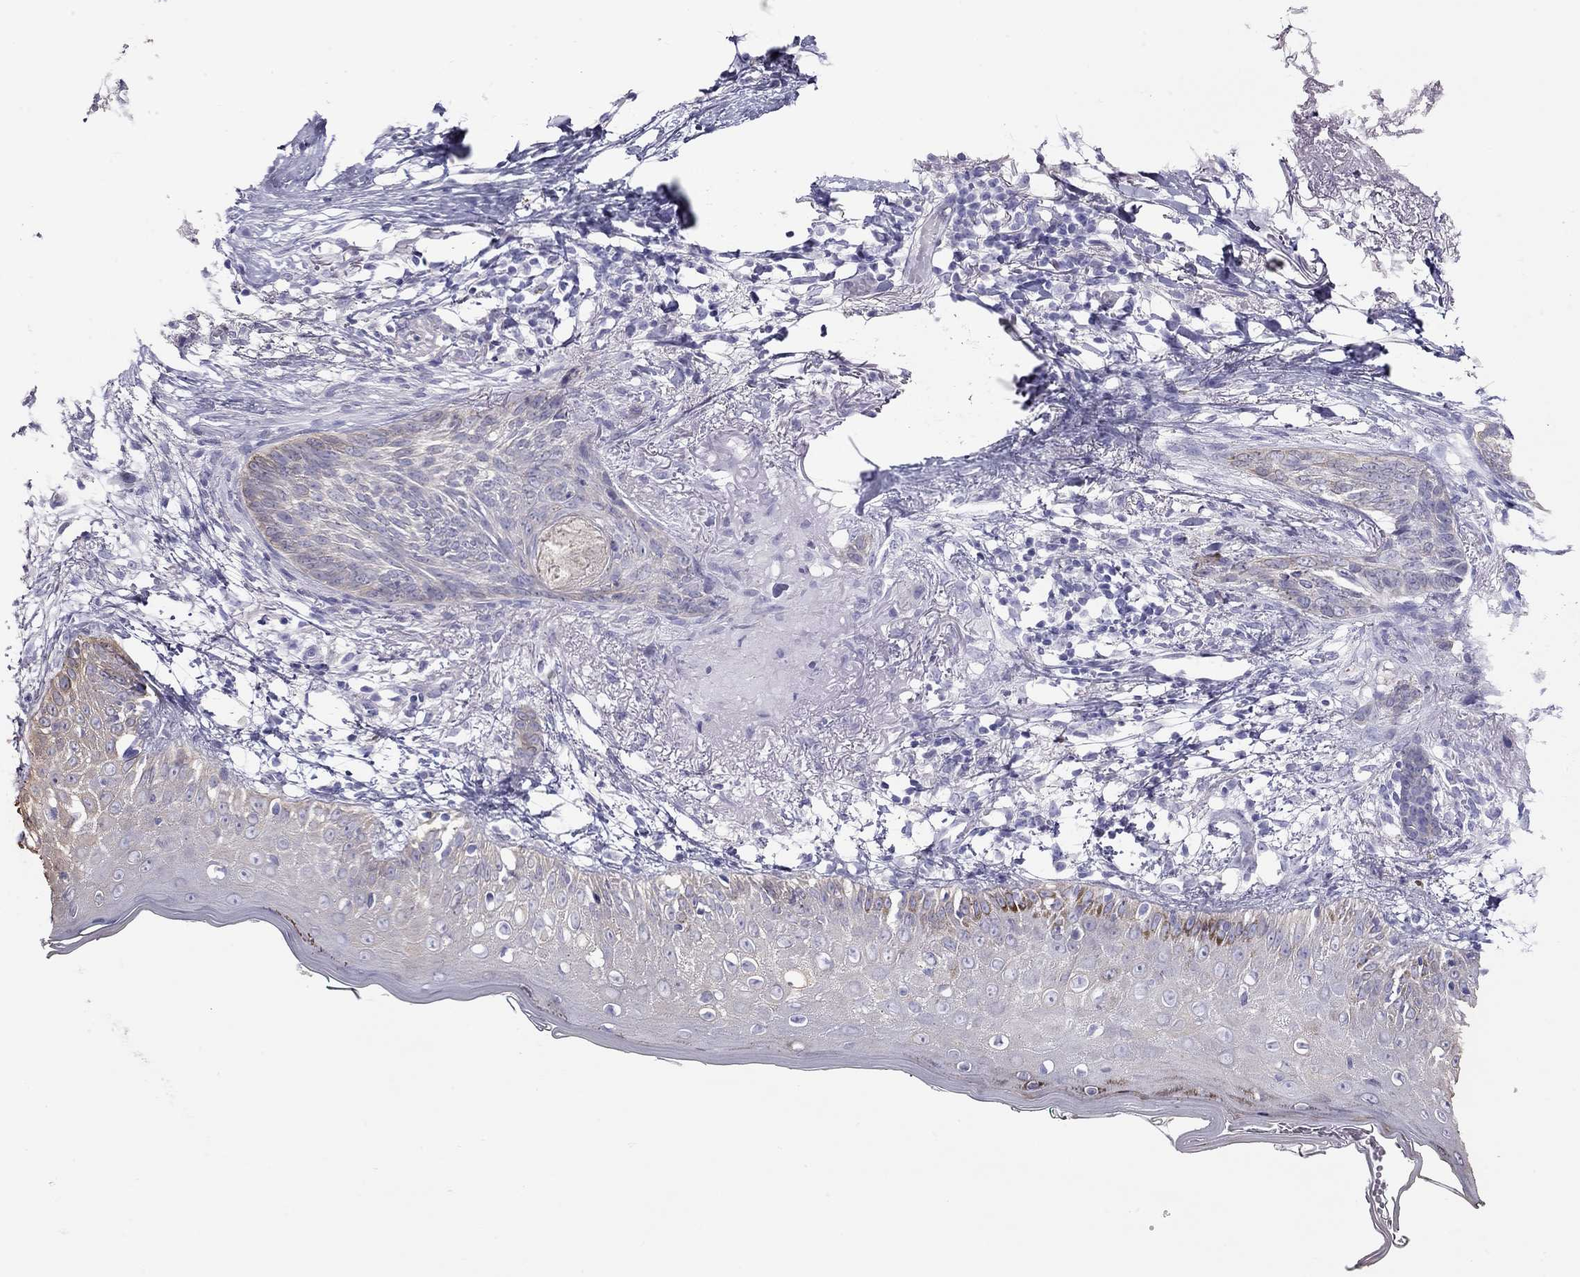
{"staining": {"intensity": "negative", "quantity": "none", "location": "none"}, "tissue": "skin cancer", "cell_type": "Tumor cells", "image_type": "cancer", "snomed": [{"axis": "morphology", "description": "Normal tissue, NOS"}, {"axis": "morphology", "description": "Basal cell carcinoma"}, {"axis": "topography", "description": "Skin"}], "caption": "Immunohistochemistry (IHC) photomicrograph of human skin cancer stained for a protein (brown), which displays no positivity in tumor cells.", "gene": "KCNV2", "patient": {"sex": "male", "age": 84}}